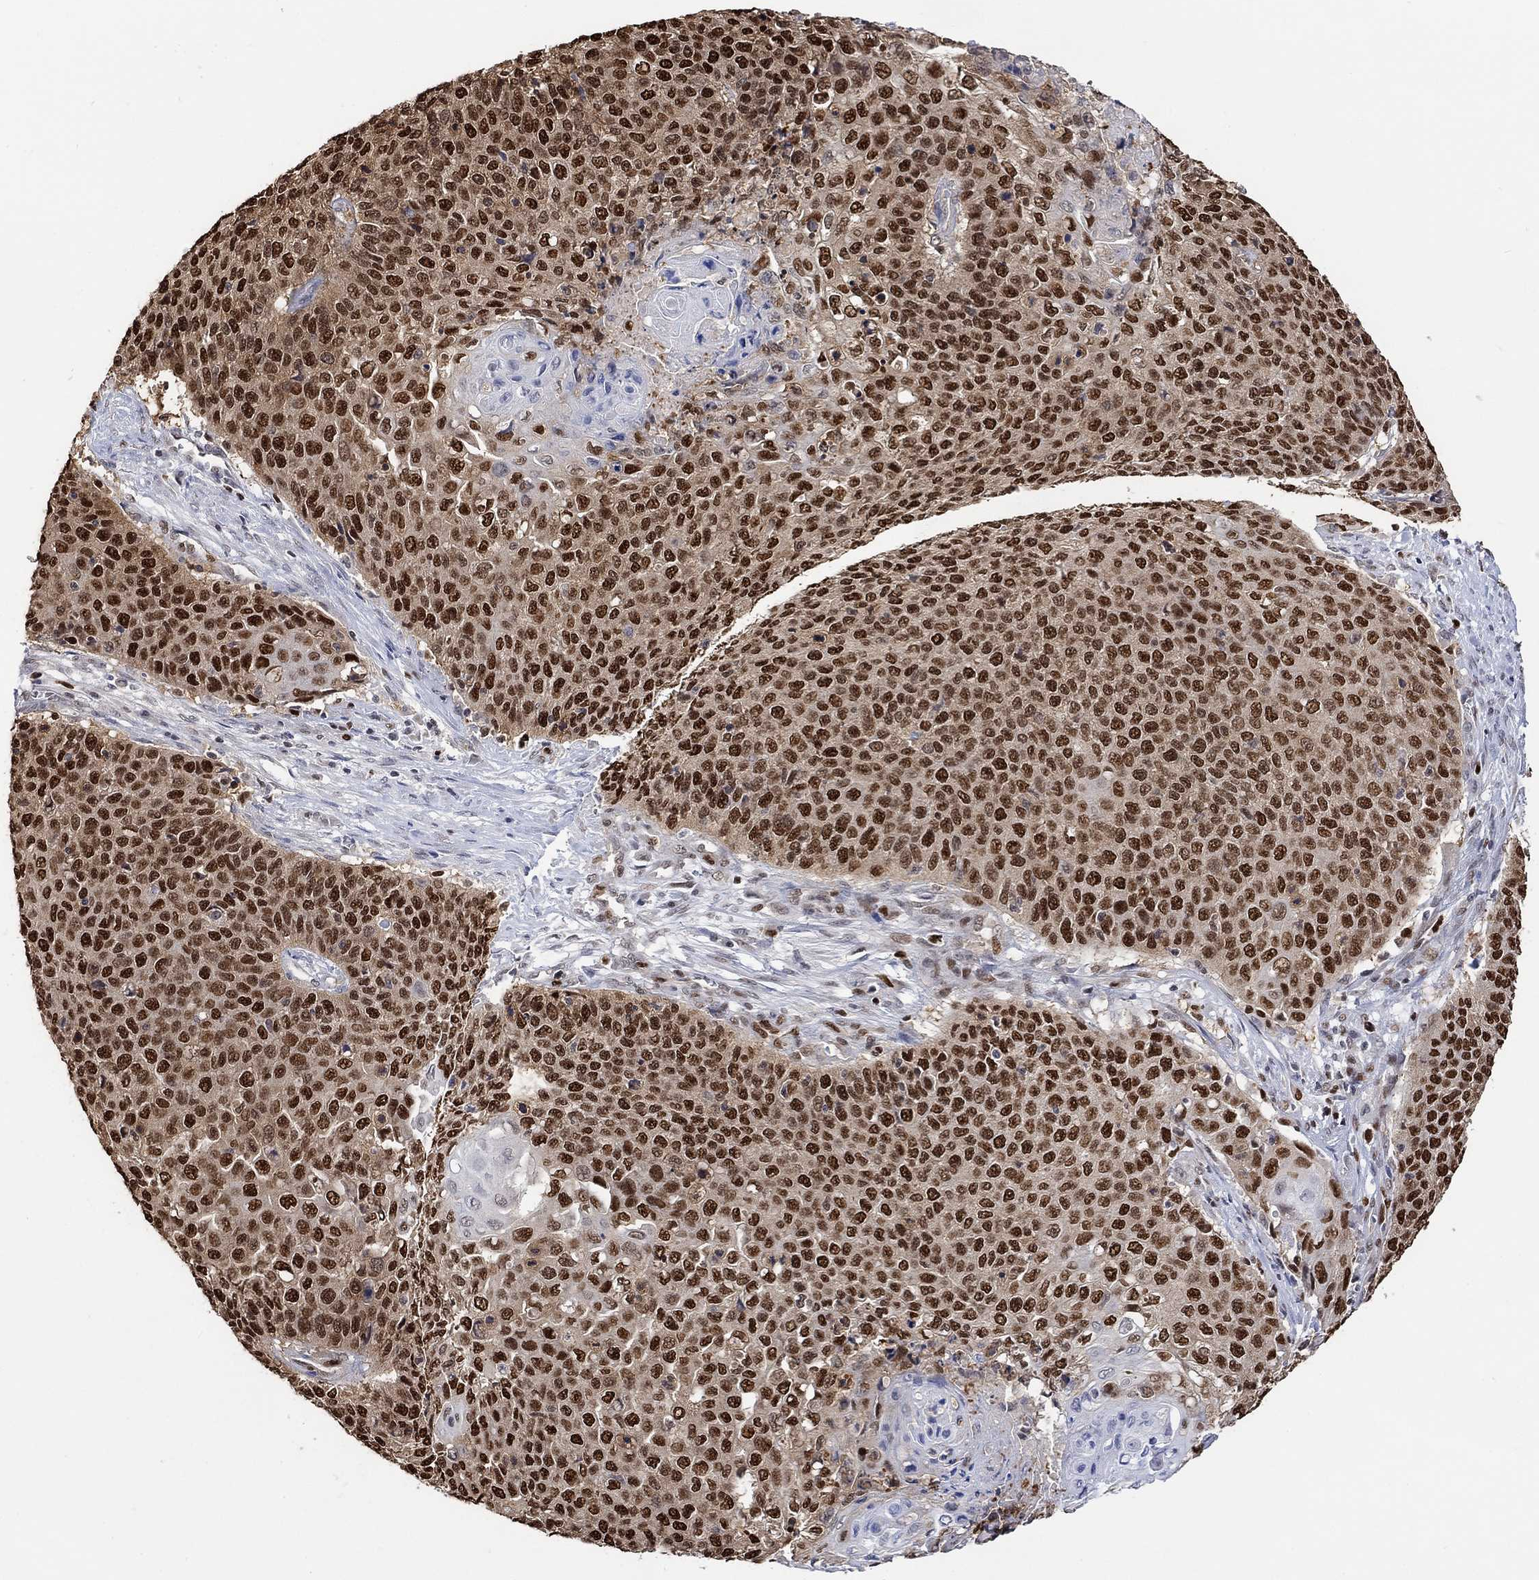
{"staining": {"intensity": "moderate", "quantity": ">75%", "location": "cytoplasmic/membranous,nuclear"}, "tissue": "cervical cancer", "cell_type": "Tumor cells", "image_type": "cancer", "snomed": [{"axis": "morphology", "description": "Squamous cell carcinoma, NOS"}, {"axis": "topography", "description": "Cervix"}], "caption": "The immunohistochemical stain shows moderate cytoplasmic/membranous and nuclear expression in tumor cells of cervical cancer (squamous cell carcinoma) tissue.", "gene": "RAD54L2", "patient": {"sex": "female", "age": 39}}